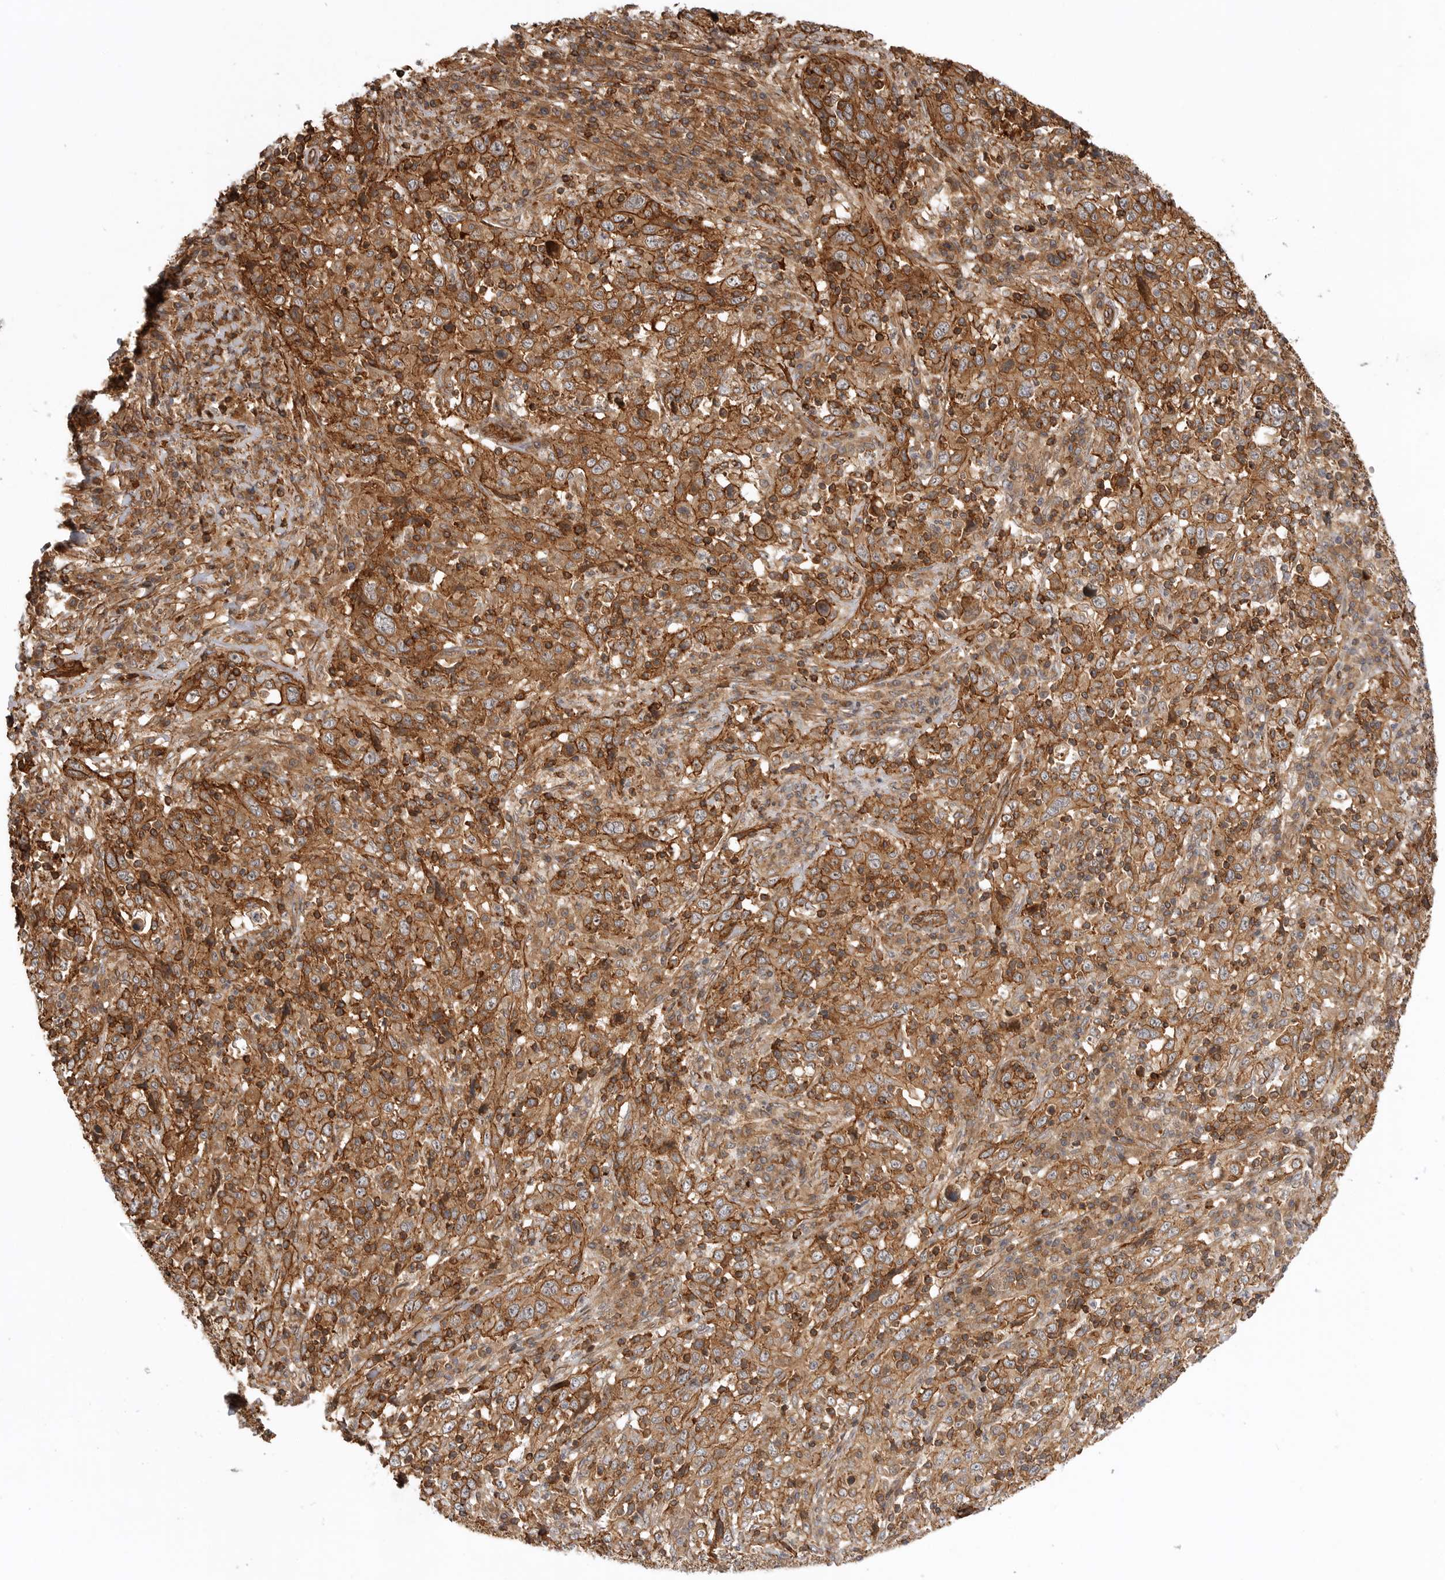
{"staining": {"intensity": "moderate", "quantity": ">75%", "location": "cytoplasmic/membranous"}, "tissue": "cervical cancer", "cell_type": "Tumor cells", "image_type": "cancer", "snomed": [{"axis": "morphology", "description": "Squamous cell carcinoma, NOS"}, {"axis": "topography", "description": "Cervix"}], "caption": "Cervical cancer stained with immunohistochemistry (IHC) shows moderate cytoplasmic/membranous expression in about >75% of tumor cells.", "gene": "GPATCH2", "patient": {"sex": "female", "age": 46}}